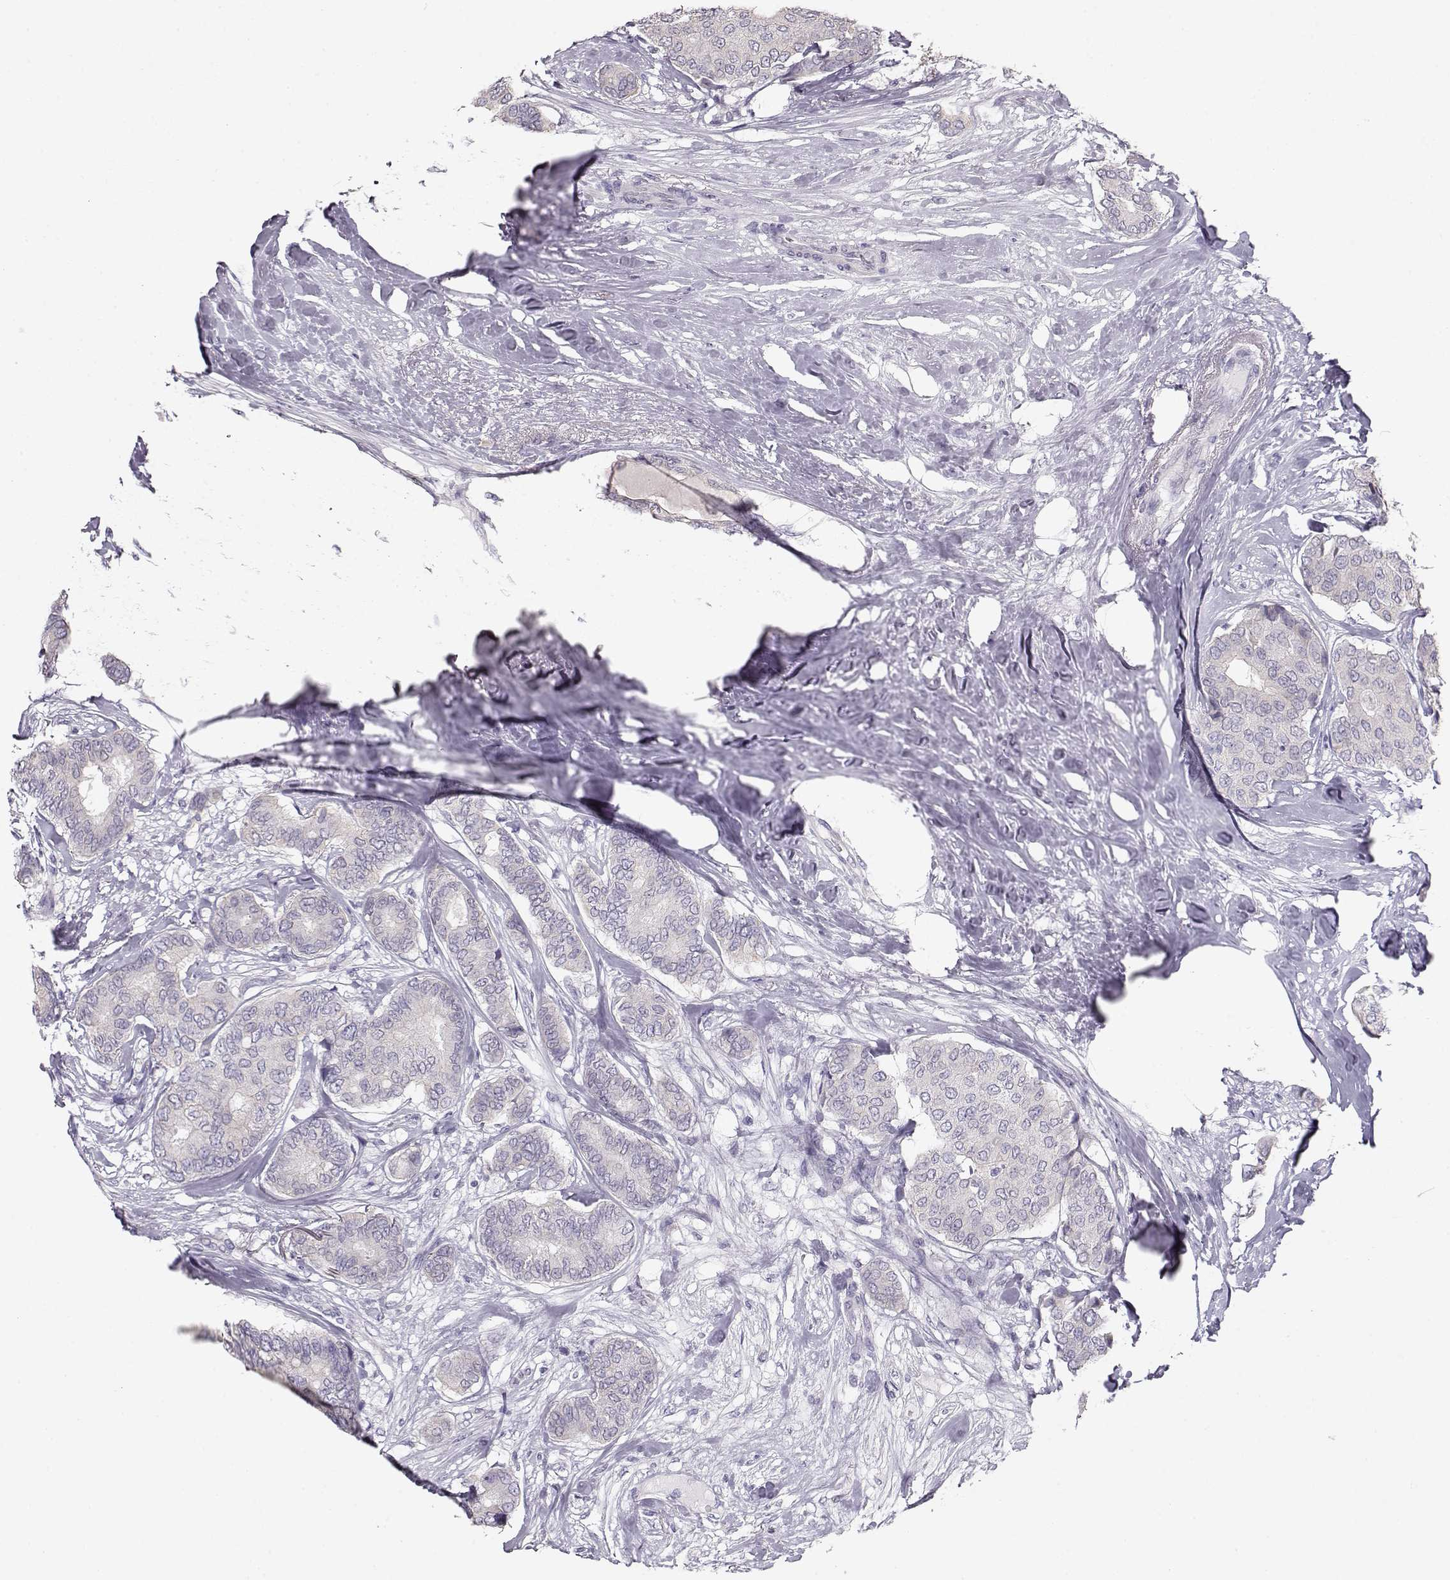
{"staining": {"intensity": "negative", "quantity": "none", "location": "none"}, "tissue": "breast cancer", "cell_type": "Tumor cells", "image_type": "cancer", "snomed": [{"axis": "morphology", "description": "Duct carcinoma"}, {"axis": "topography", "description": "Breast"}], "caption": "Immunohistochemical staining of invasive ductal carcinoma (breast) shows no significant positivity in tumor cells.", "gene": "GLIPR1L2", "patient": {"sex": "female", "age": 75}}